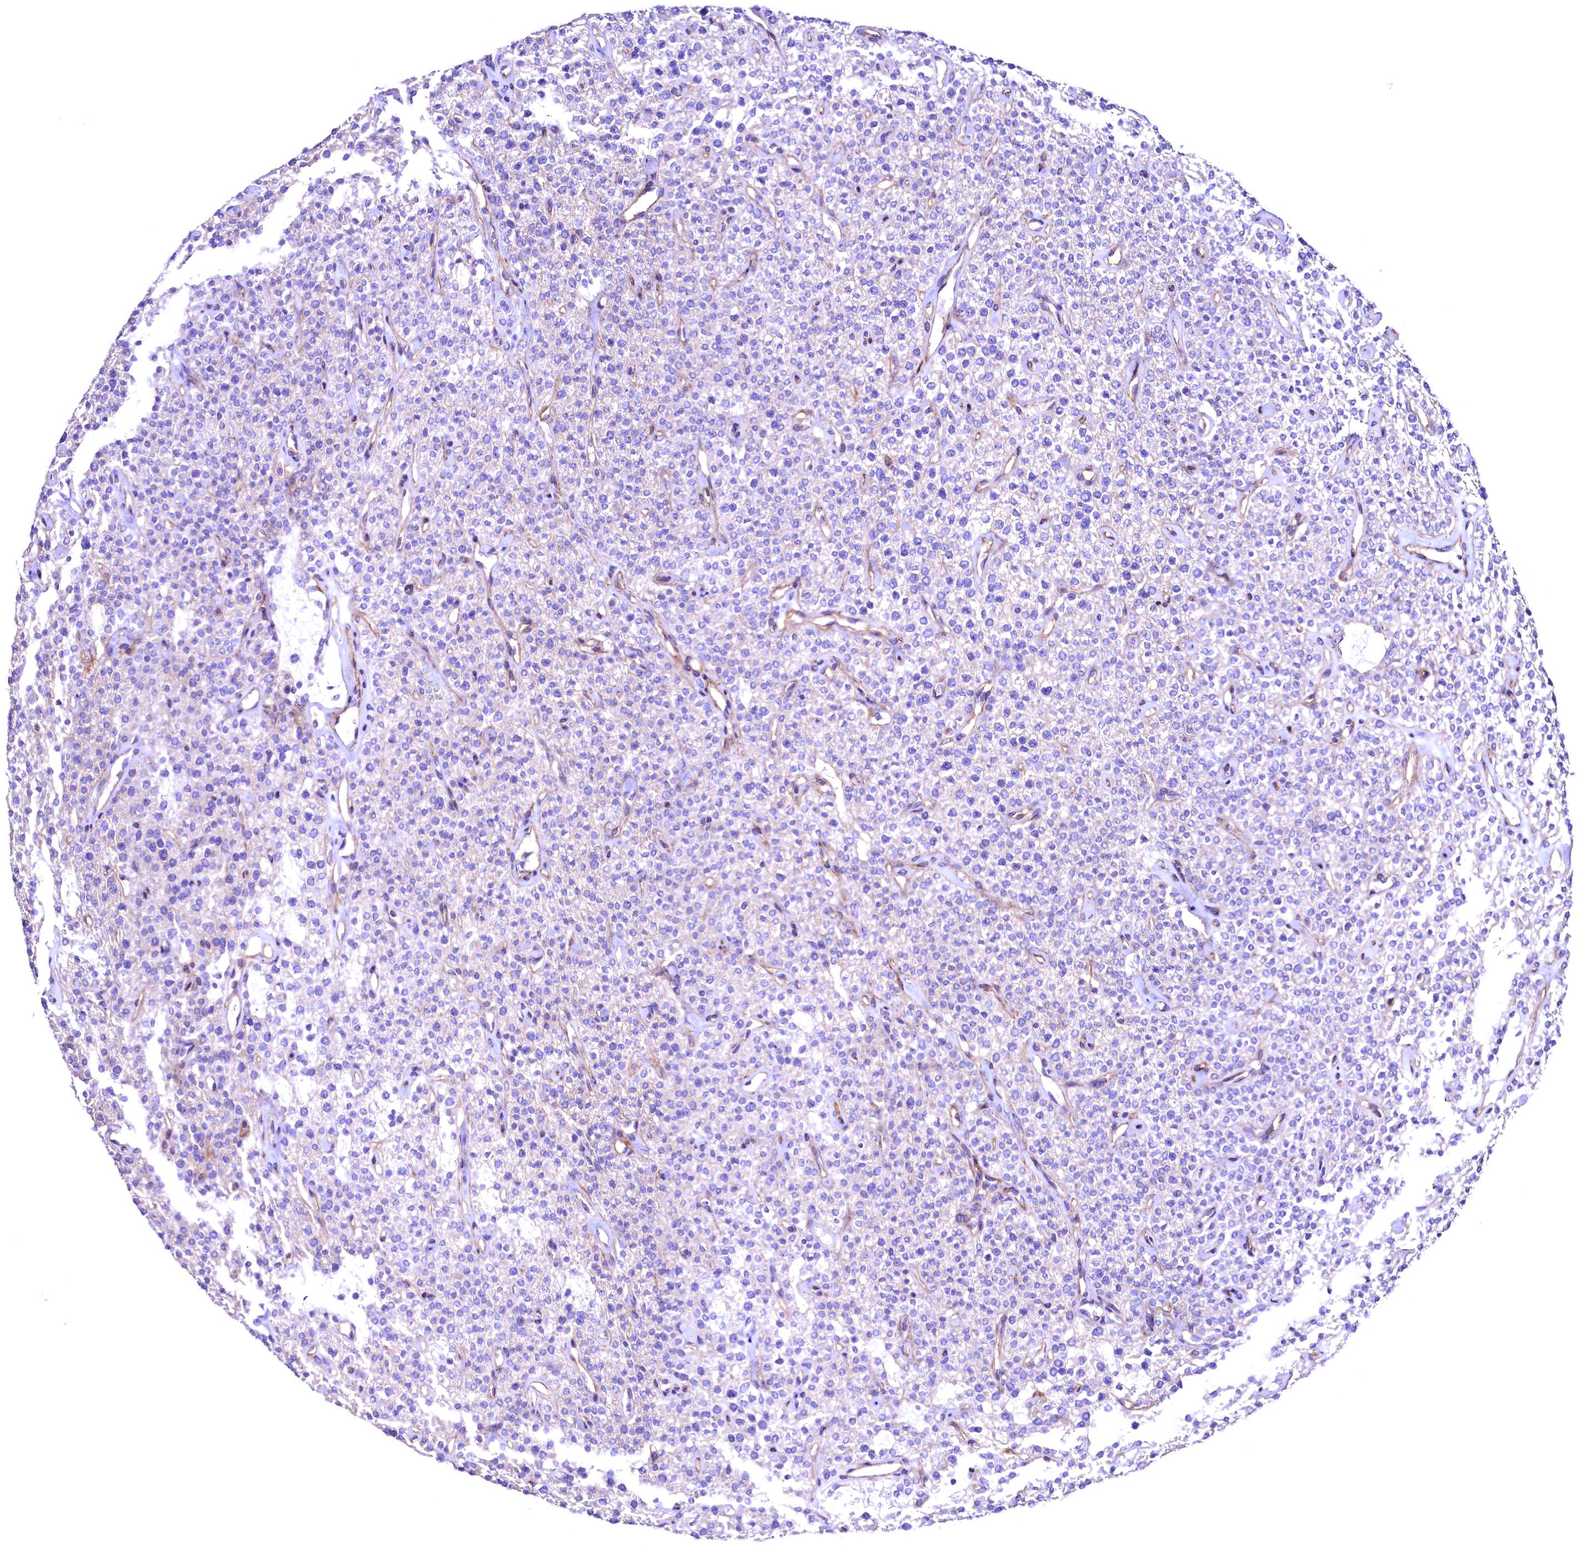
{"staining": {"intensity": "moderate", "quantity": "<25%", "location": "cytoplasmic/membranous"}, "tissue": "parathyroid gland", "cell_type": "Glandular cells", "image_type": "normal", "snomed": [{"axis": "morphology", "description": "Normal tissue, NOS"}, {"axis": "topography", "description": "Parathyroid gland"}], "caption": "Glandular cells exhibit low levels of moderate cytoplasmic/membranous expression in approximately <25% of cells in benign parathyroid gland.", "gene": "SLF1", "patient": {"sex": "male", "age": 46}}